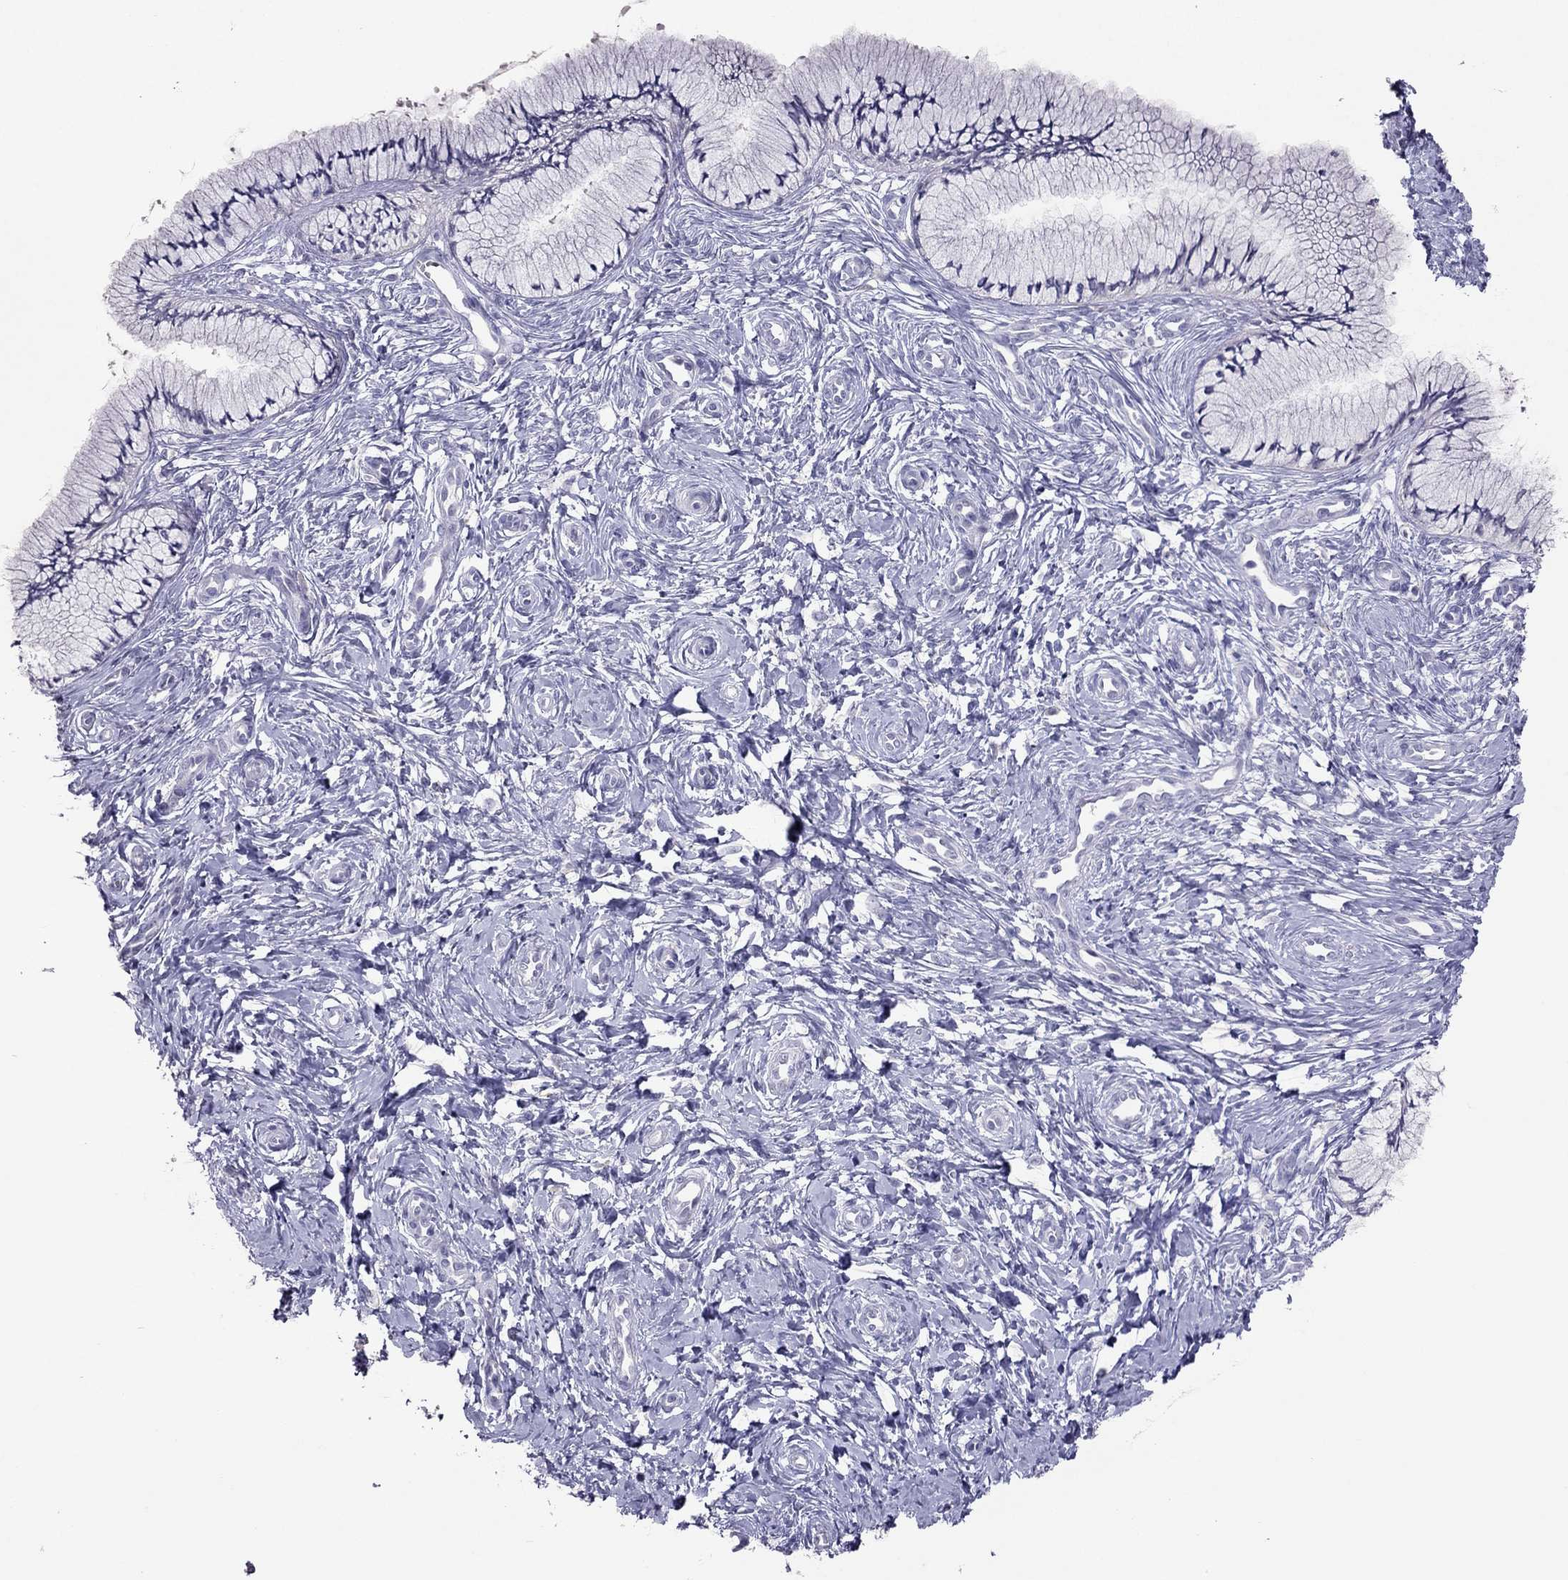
{"staining": {"intensity": "negative", "quantity": "none", "location": "none"}, "tissue": "cervix", "cell_type": "Glandular cells", "image_type": "normal", "snomed": [{"axis": "morphology", "description": "Normal tissue, NOS"}, {"axis": "topography", "description": "Cervix"}], "caption": "Benign cervix was stained to show a protein in brown. There is no significant expression in glandular cells.", "gene": "RGS8", "patient": {"sex": "female", "age": 37}}